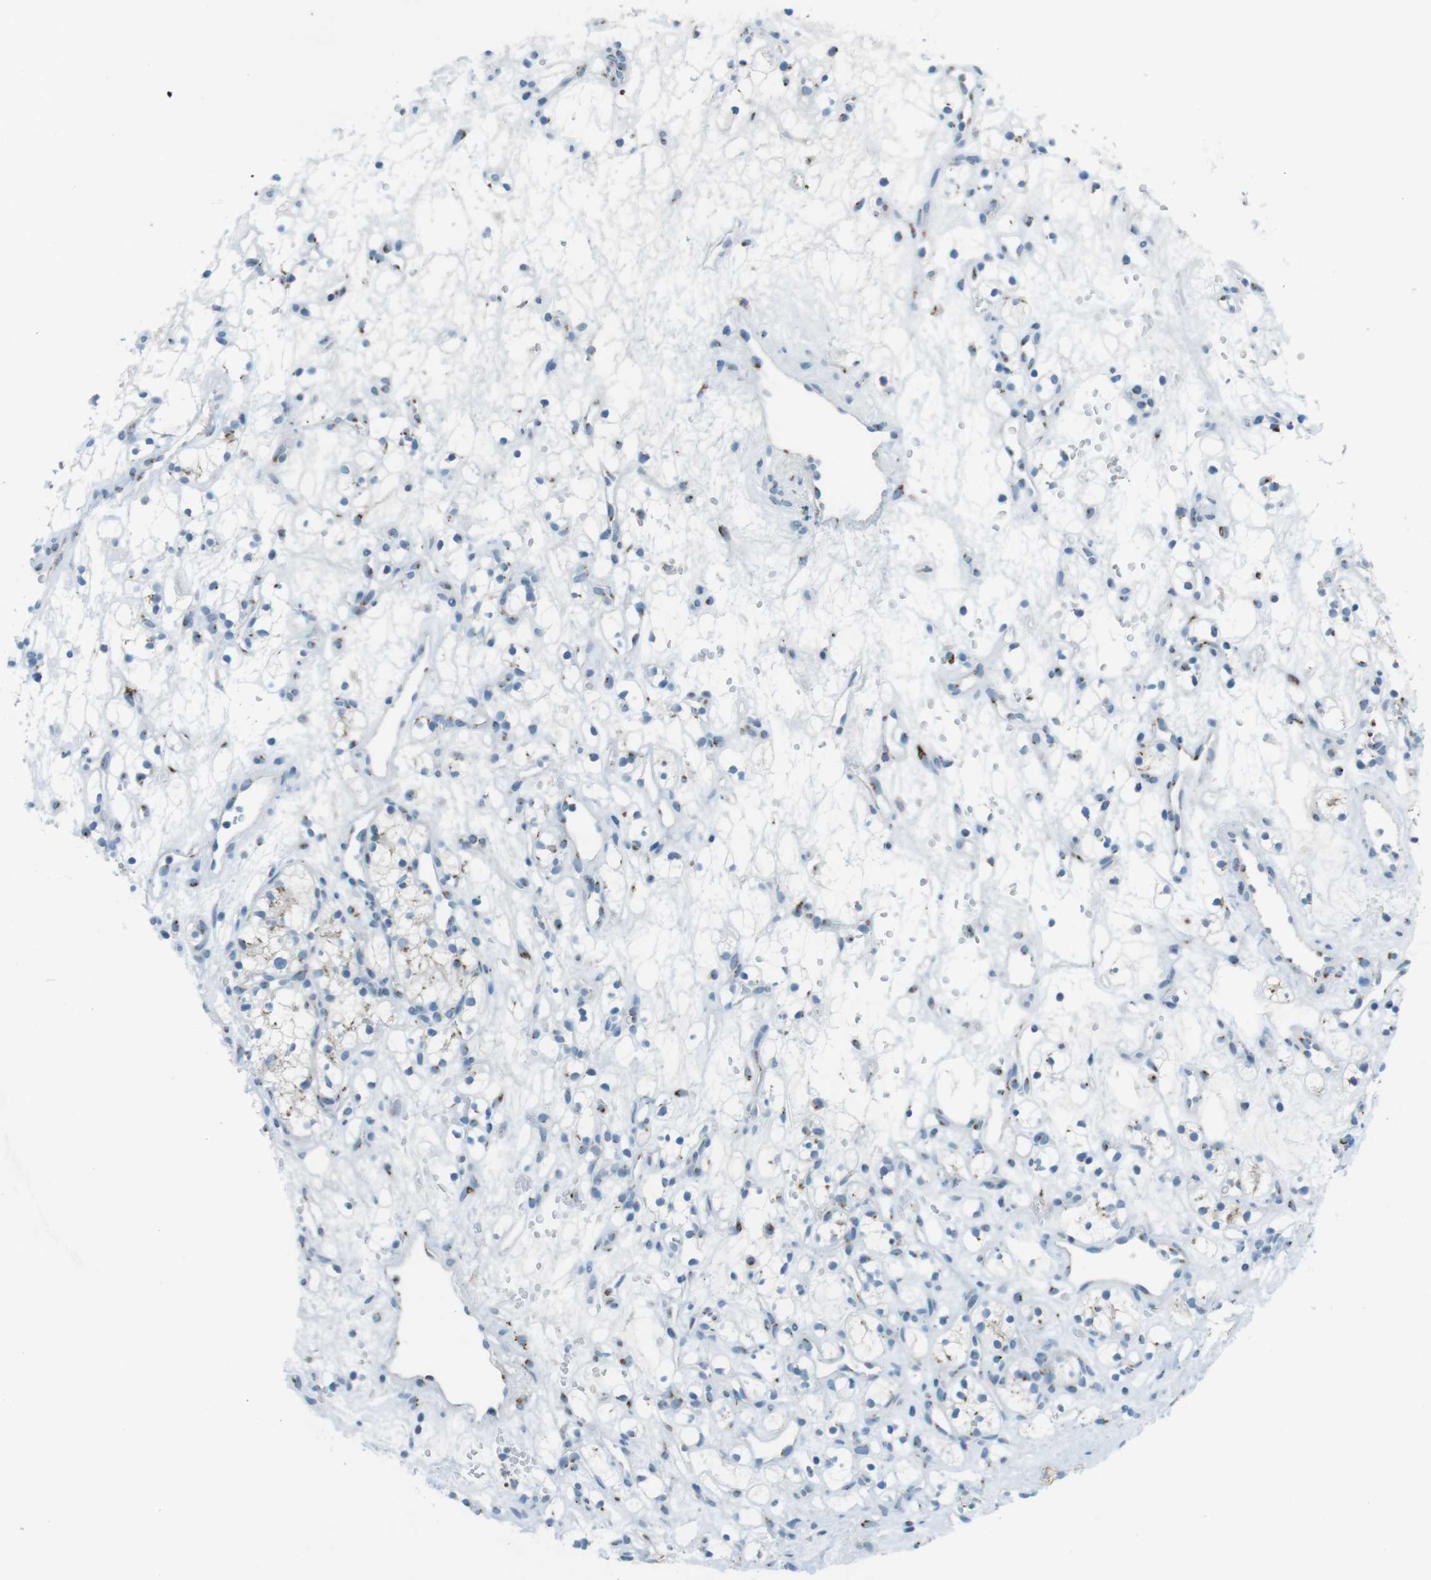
{"staining": {"intensity": "negative", "quantity": "none", "location": "none"}, "tissue": "renal cancer", "cell_type": "Tumor cells", "image_type": "cancer", "snomed": [{"axis": "morphology", "description": "Adenocarcinoma, NOS"}, {"axis": "topography", "description": "Kidney"}], "caption": "Tumor cells show no significant protein expression in renal cancer (adenocarcinoma).", "gene": "TXNDC15", "patient": {"sex": "female", "age": 60}}